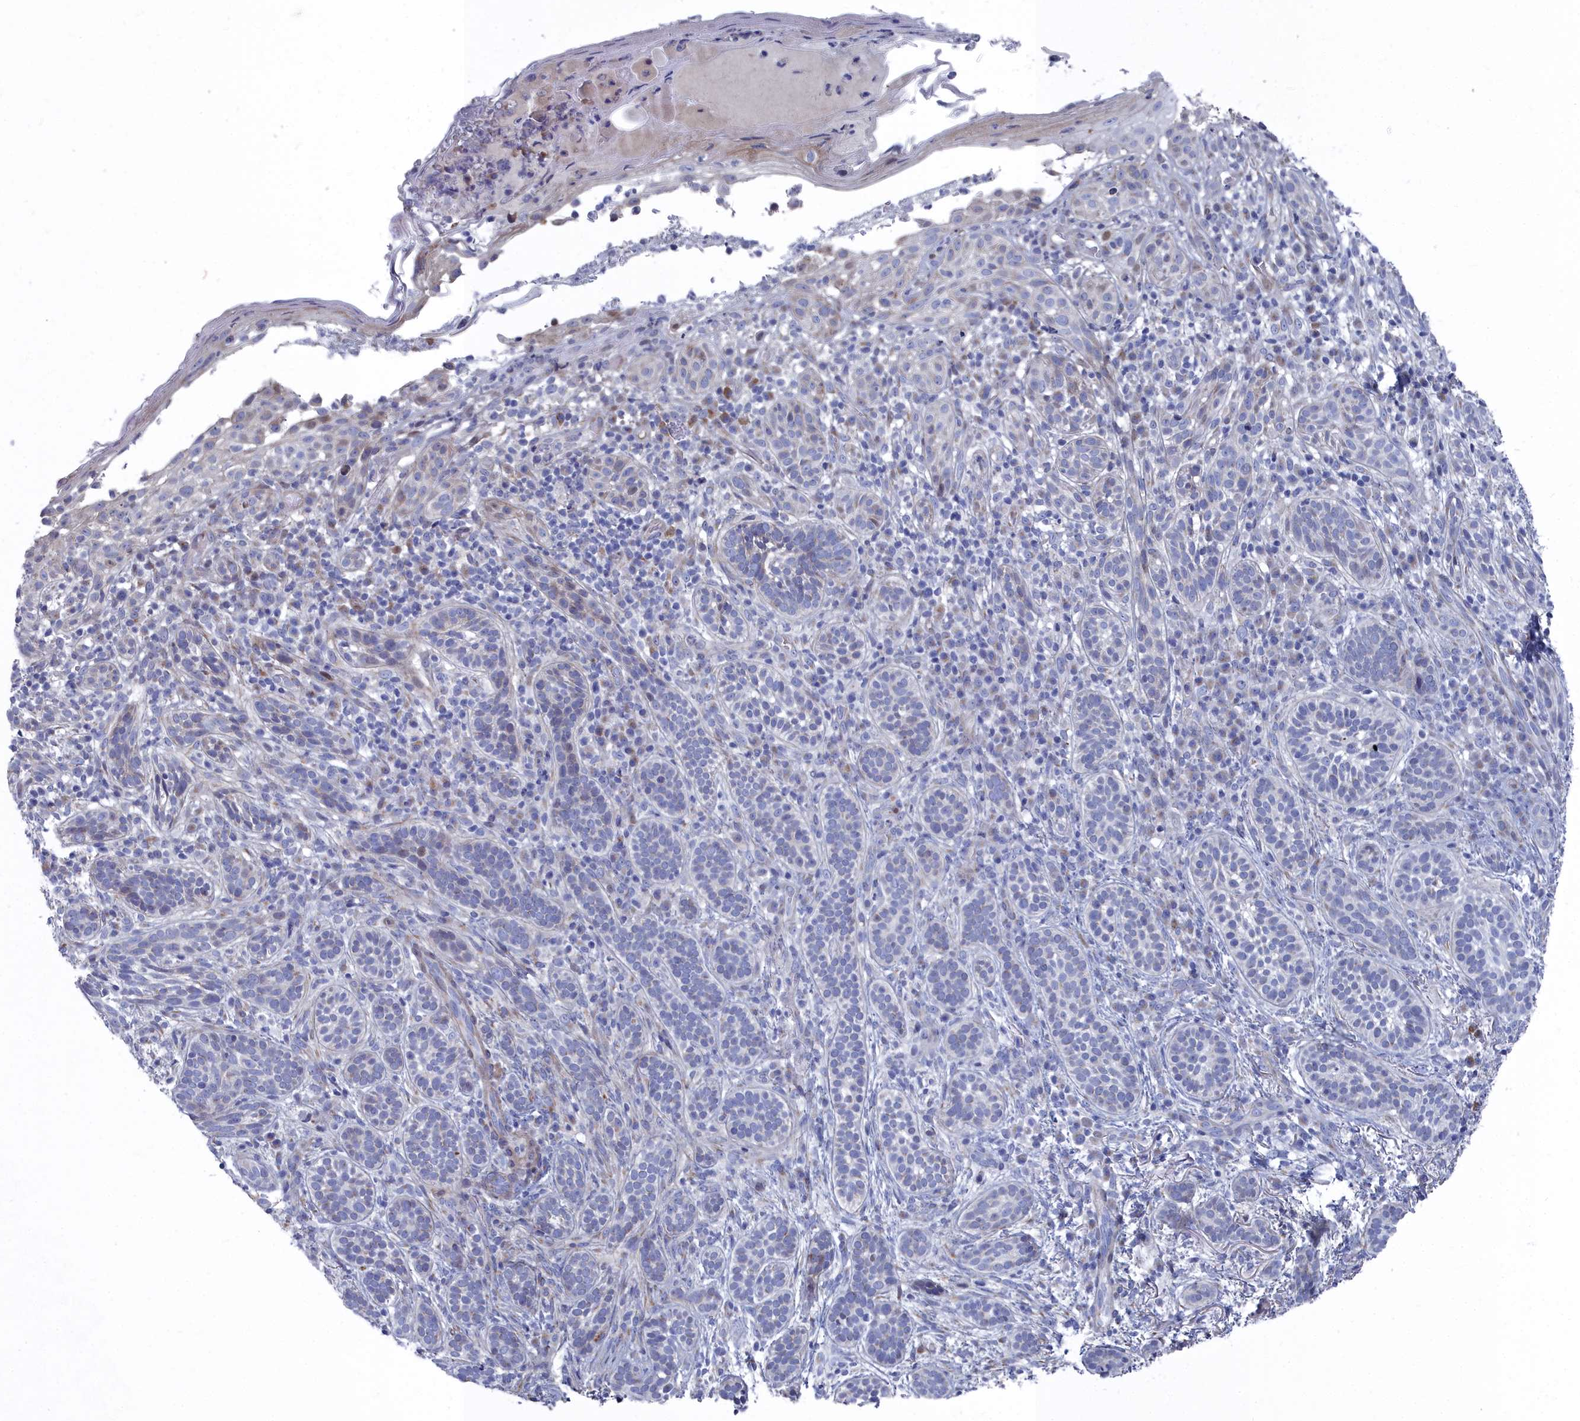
{"staining": {"intensity": "negative", "quantity": "none", "location": "none"}, "tissue": "skin cancer", "cell_type": "Tumor cells", "image_type": "cancer", "snomed": [{"axis": "morphology", "description": "Basal cell carcinoma"}, {"axis": "topography", "description": "Skin"}], "caption": "High magnification brightfield microscopy of basal cell carcinoma (skin) stained with DAB (brown) and counterstained with hematoxylin (blue): tumor cells show no significant expression. (DAB (3,3'-diaminobenzidine) immunohistochemistry, high magnification).", "gene": "SHISAL2A", "patient": {"sex": "male", "age": 71}}